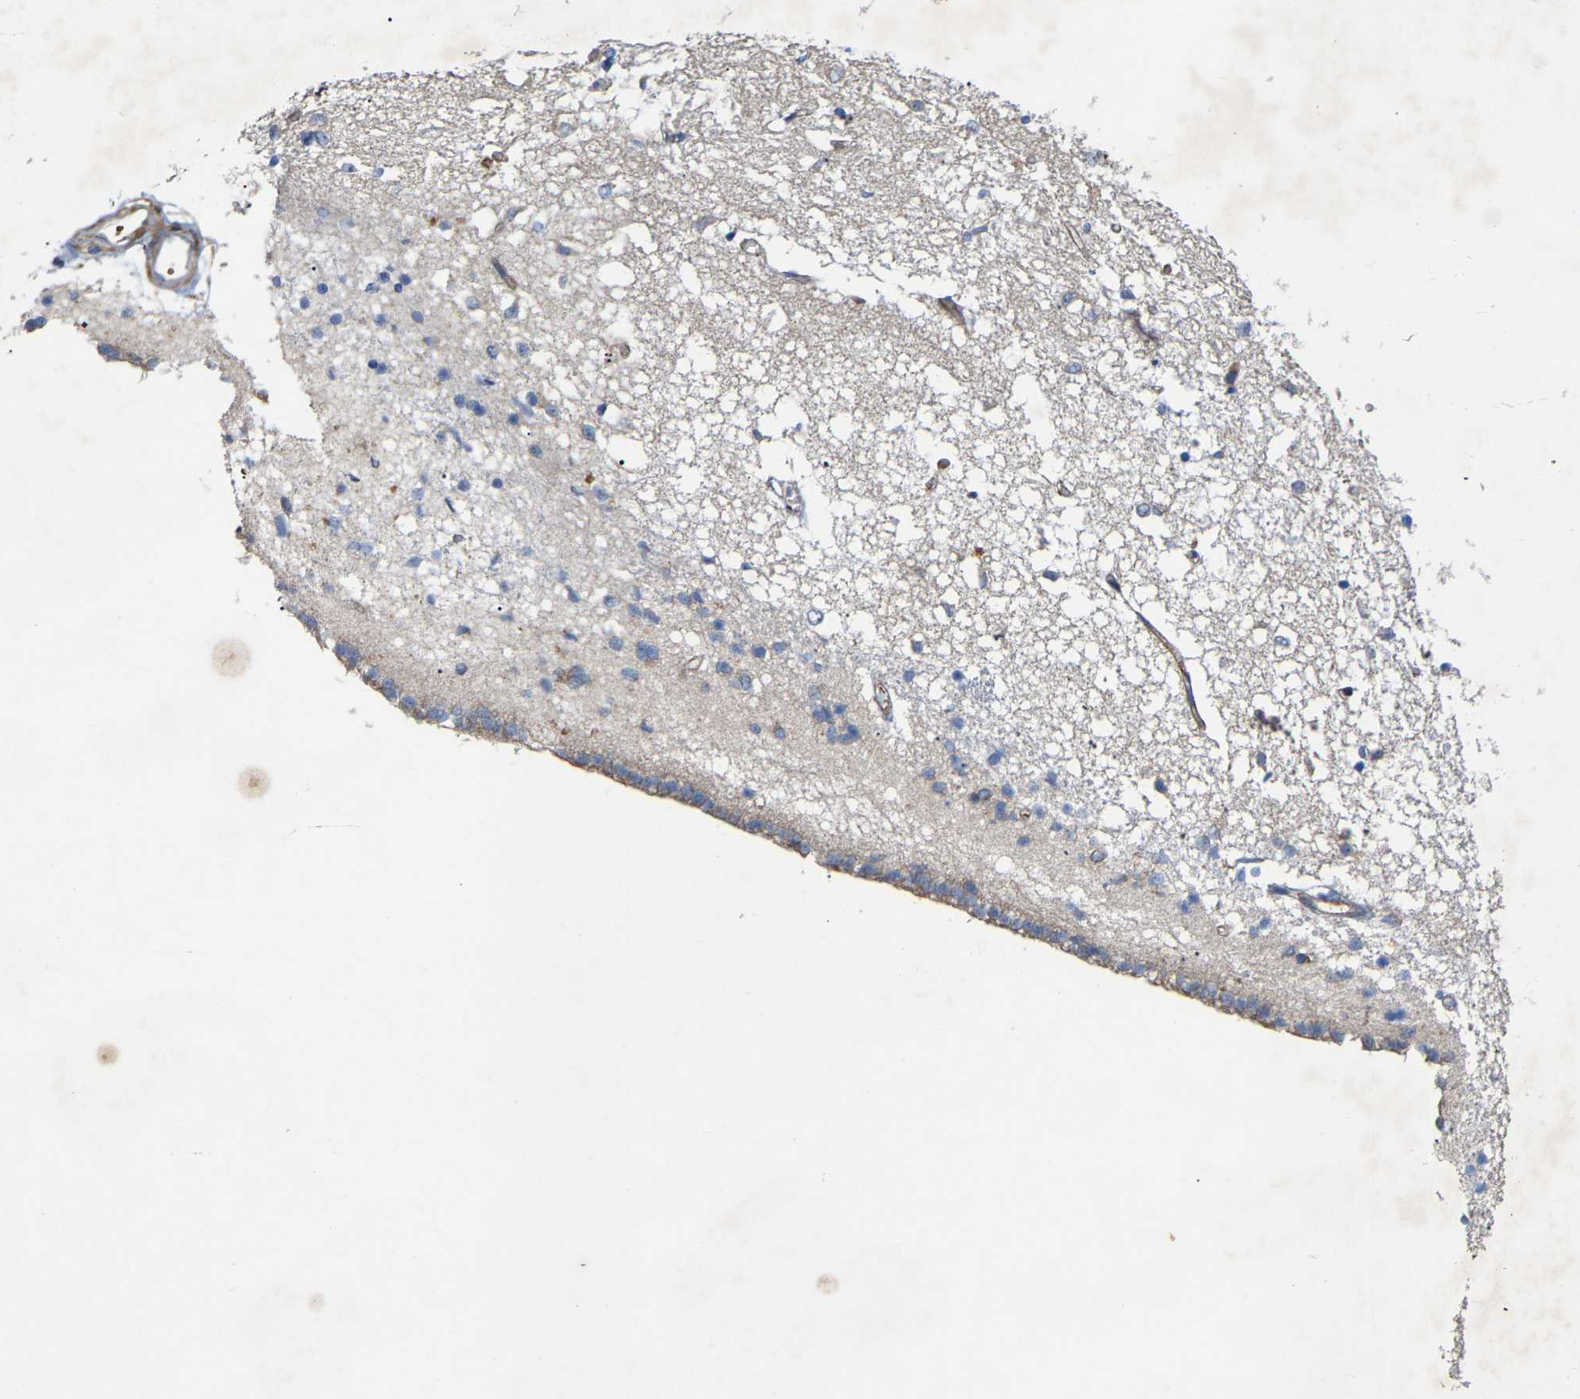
{"staining": {"intensity": "negative", "quantity": "none", "location": "none"}, "tissue": "caudate", "cell_type": "Glial cells", "image_type": "normal", "snomed": [{"axis": "morphology", "description": "Normal tissue, NOS"}, {"axis": "topography", "description": "Lateral ventricle wall"}], "caption": "IHC image of benign caudate: caudate stained with DAB (3,3'-diaminobenzidine) displays no significant protein positivity in glial cells. The staining is performed using DAB (3,3'-diaminobenzidine) brown chromogen with nuclei counter-stained in using hematoxylin.", "gene": "TOR1B", "patient": {"sex": "male", "age": 45}}